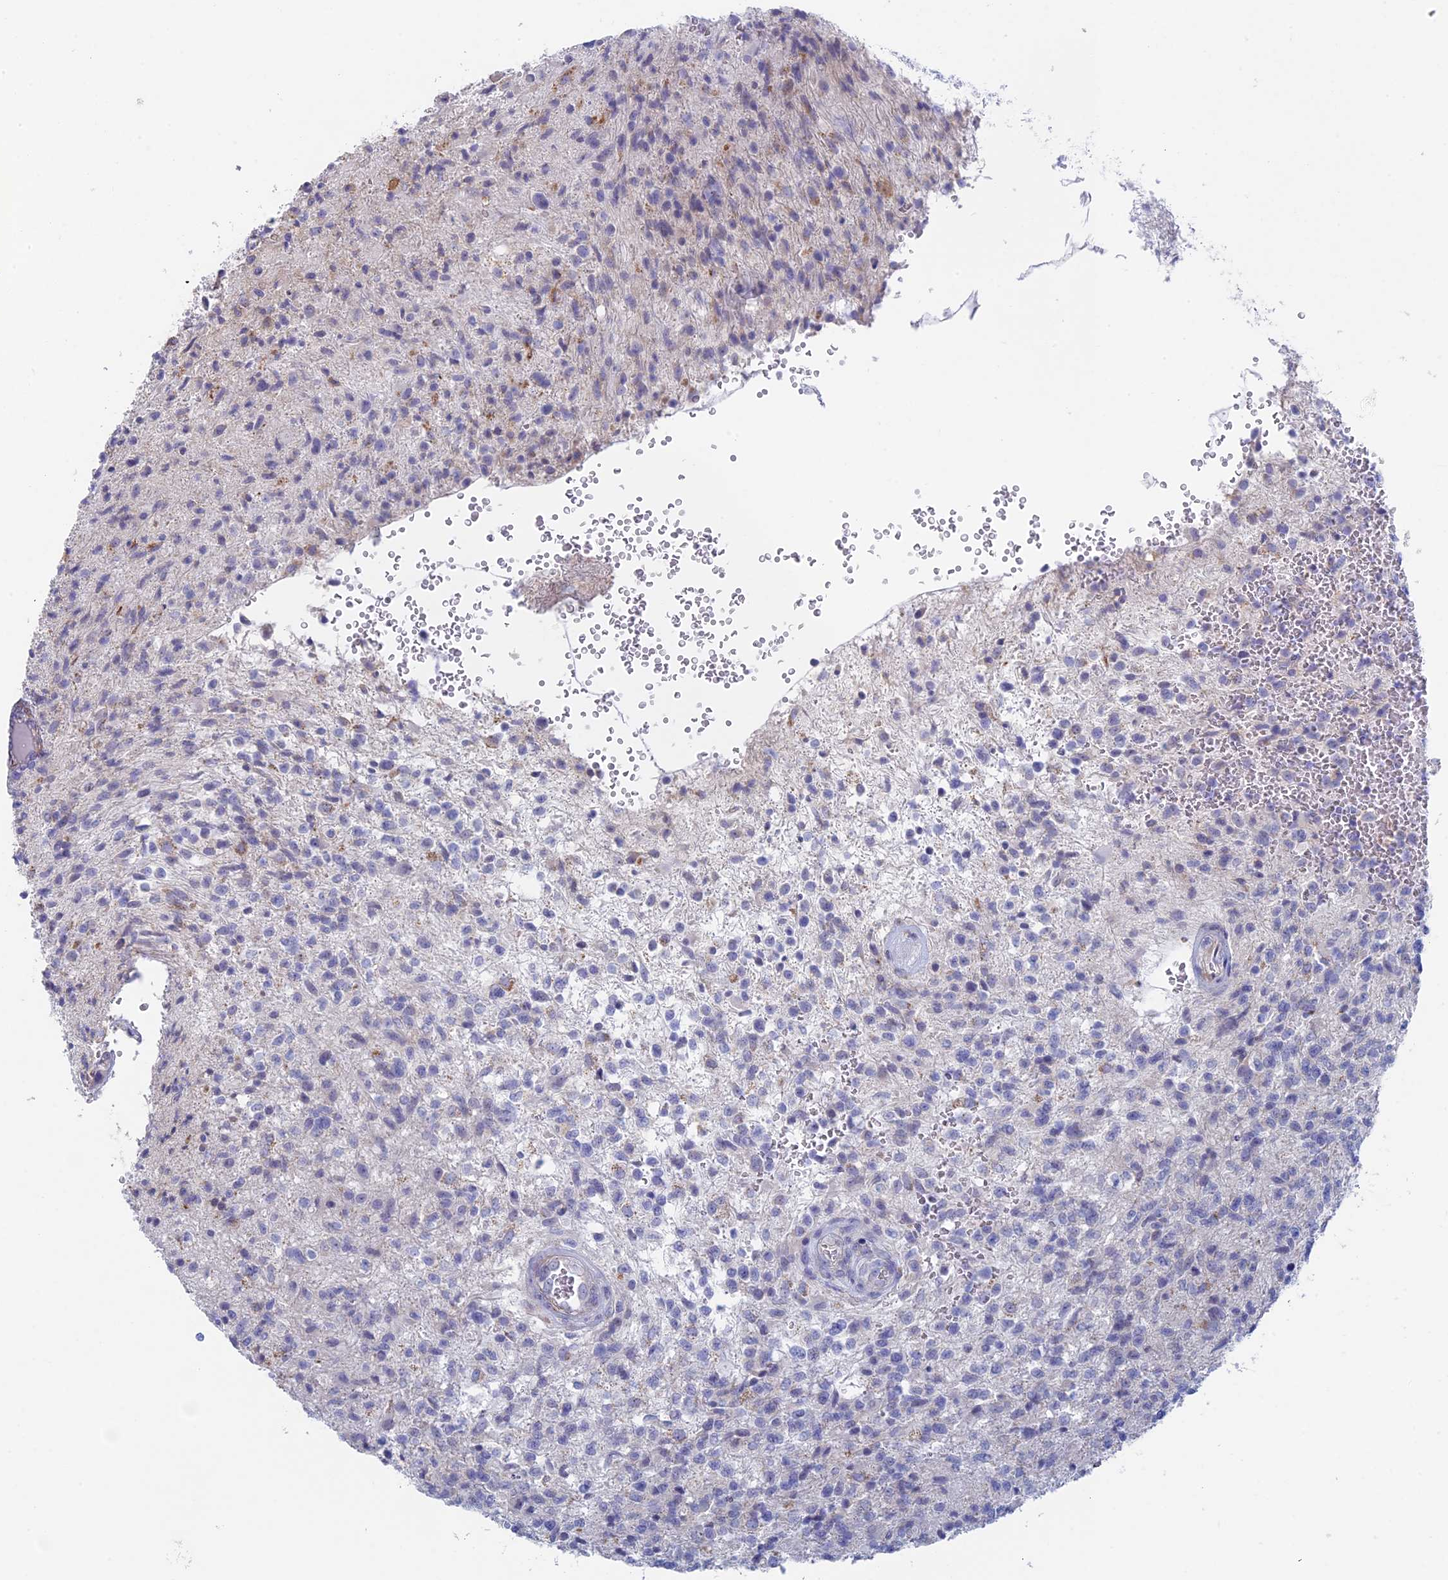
{"staining": {"intensity": "negative", "quantity": "none", "location": "none"}, "tissue": "glioma", "cell_type": "Tumor cells", "image_type": "cancer", "snomed": [{"axis": "morphology", "description": "Glioma, malignant, High grade"}, {"axis": "topography", "description": "Brain"}], "caption": "Malignant glioma (high-grade) was stained to show a protein in brown. There is no significant staining in tumor cells.", "gene": "MAGEB6", "patient": {"sex": "male", "age": 56}}